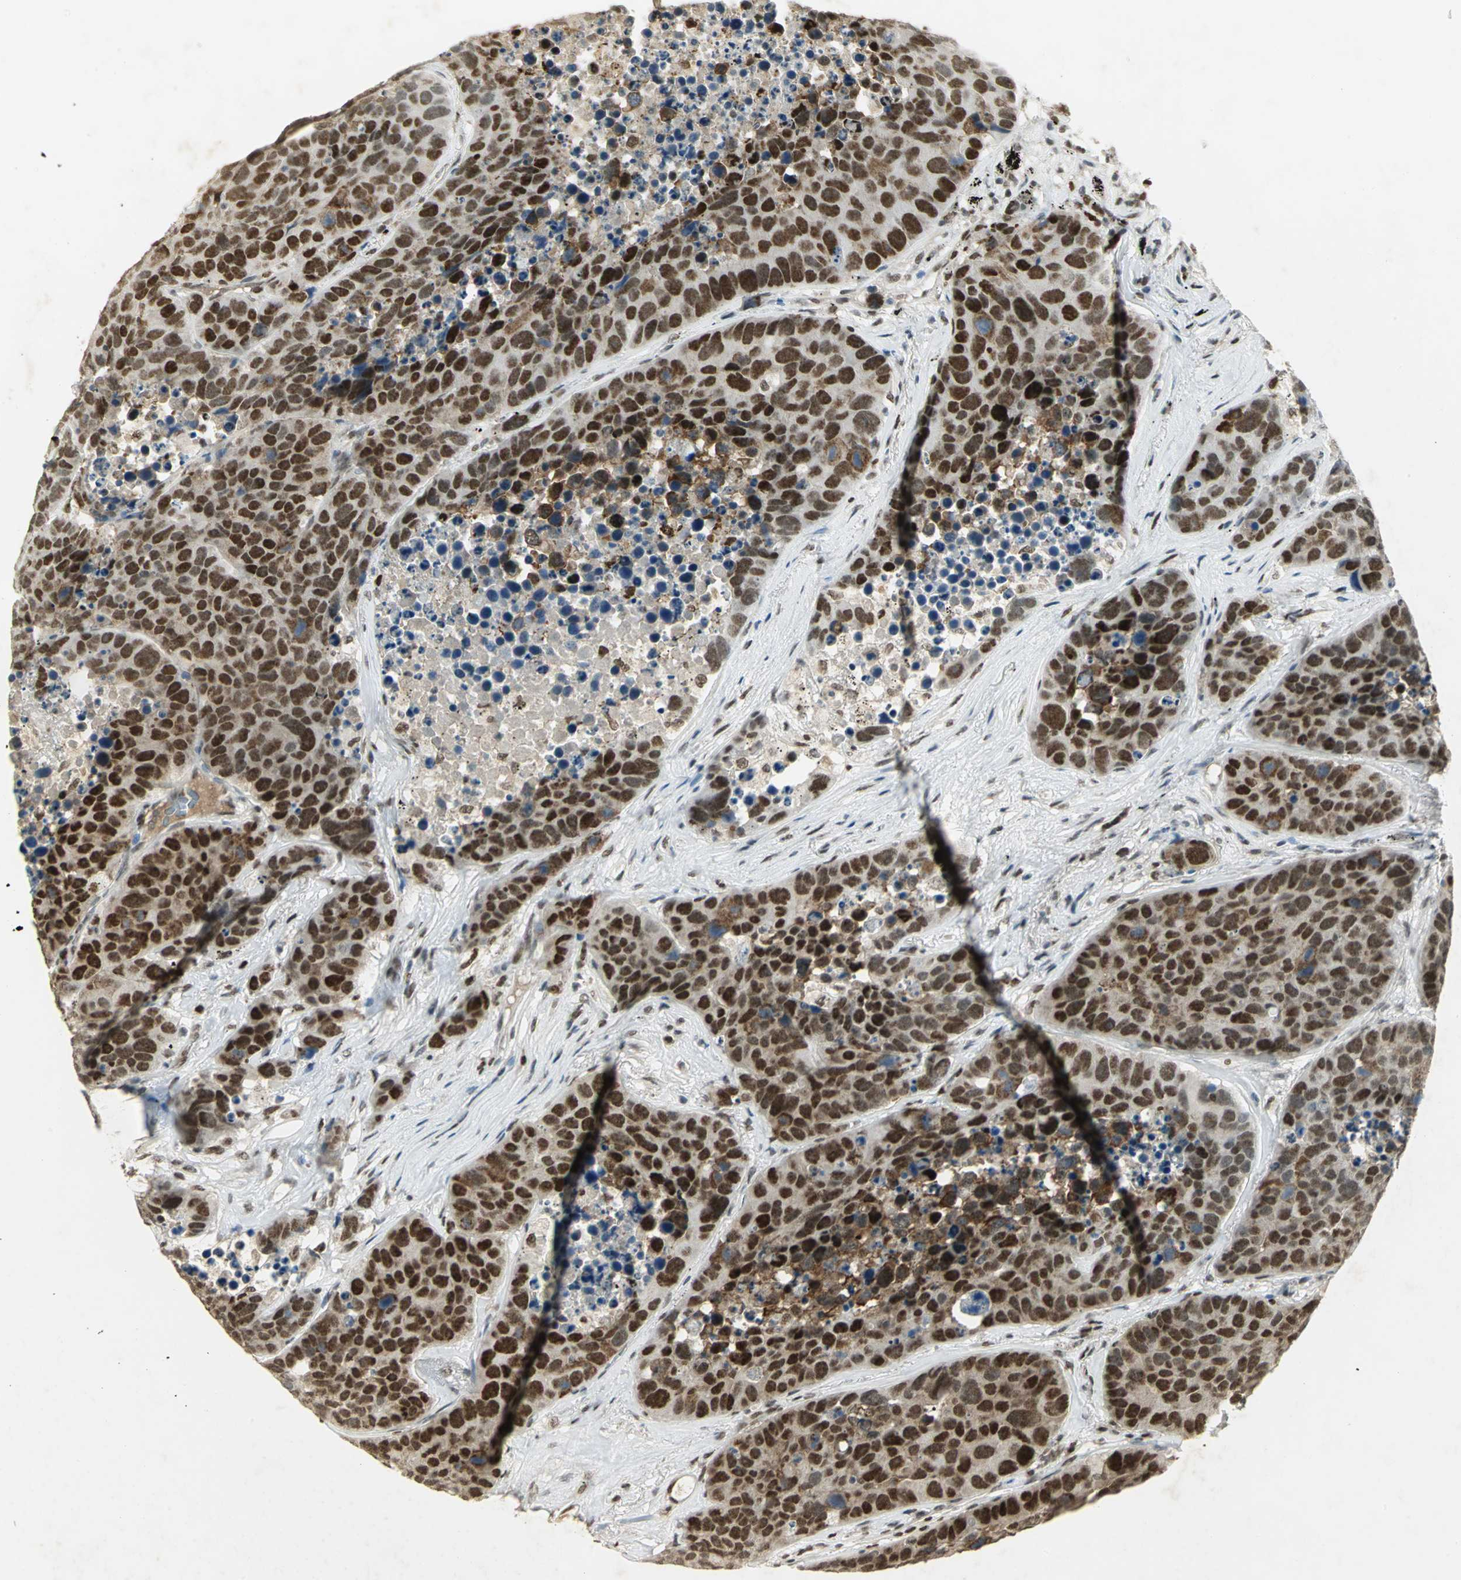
{"staining": {"intensity": "strong", "quantity": ">75%", "location": "nuclear"}, "tissue": "carcinoid", "cell_type": "Tumor cells", "image_type": "cancer", "snomed": [{"axis": "morphology", "description": "Carcinoid, malignant, NOS"}, {"axis": "topography", "description": "Lung"}], "caption": "Approximately >75% of tumor cells in carcinoid show strong nuclear protein staining as visualized by brown immunohistochemical staining.", "gene": "AK6", "patient": {"sex": "male", "age": 60}}